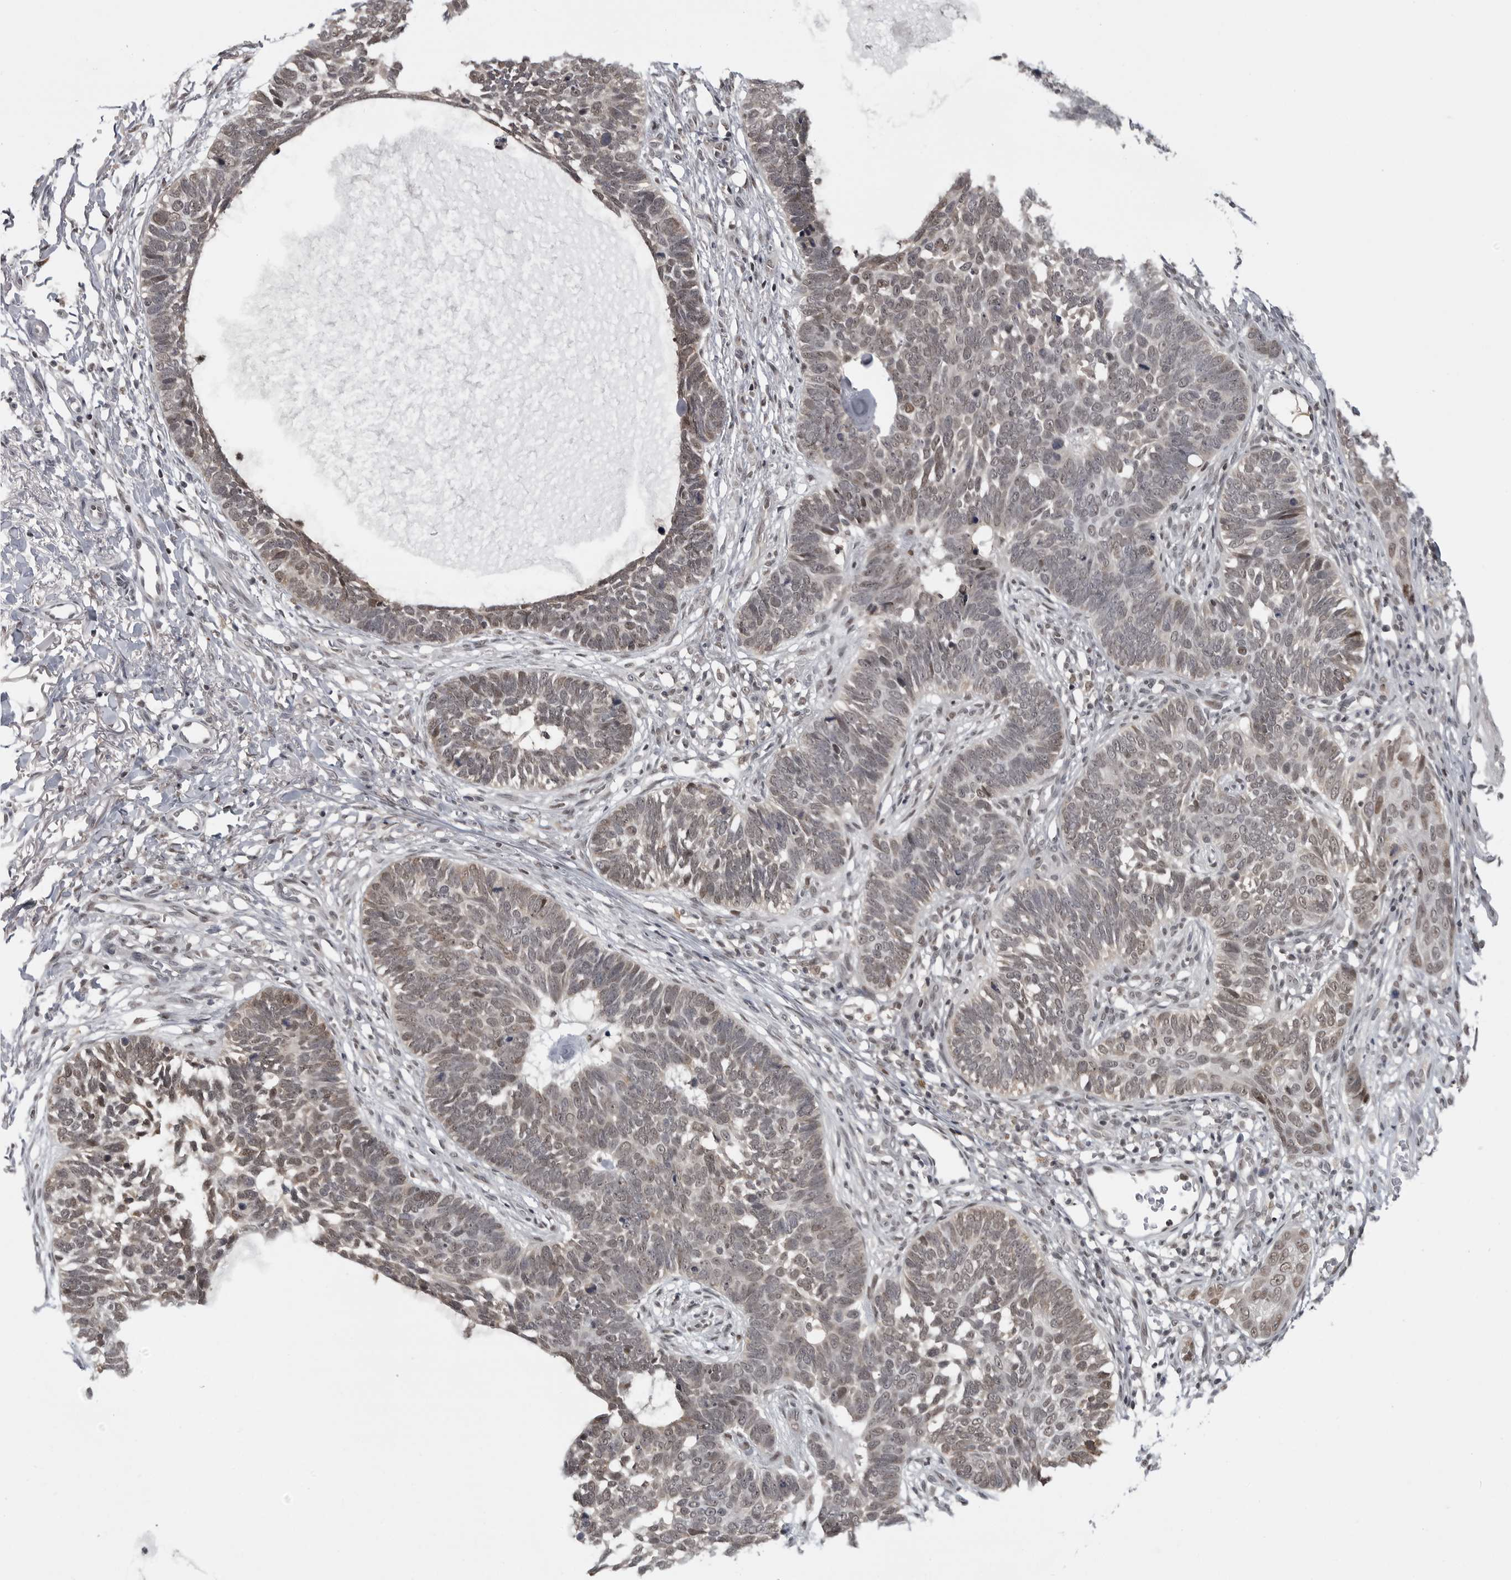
{"staining": {"intensity": "weak", "quantity": ">75%", "location": "nuclear"}, "tissue": "skin cancer", "cell_type": "Tumor cells", "image_type": "cancer", "snomed": [{"axis": "morphology", "description": "Normal tissue, NOS"}, {"axis": "morphology", "description": "Basal cell carcinoma"}, {"axis": "topography", "description": "Skin"}], "caption": "Tumor cells demonstrate weak nuclear positivity in approximately >75% of cells in skin basal cell carcinoma.", "gene": "C8orf58", "patient": {"sex": "male", "age": 77}}